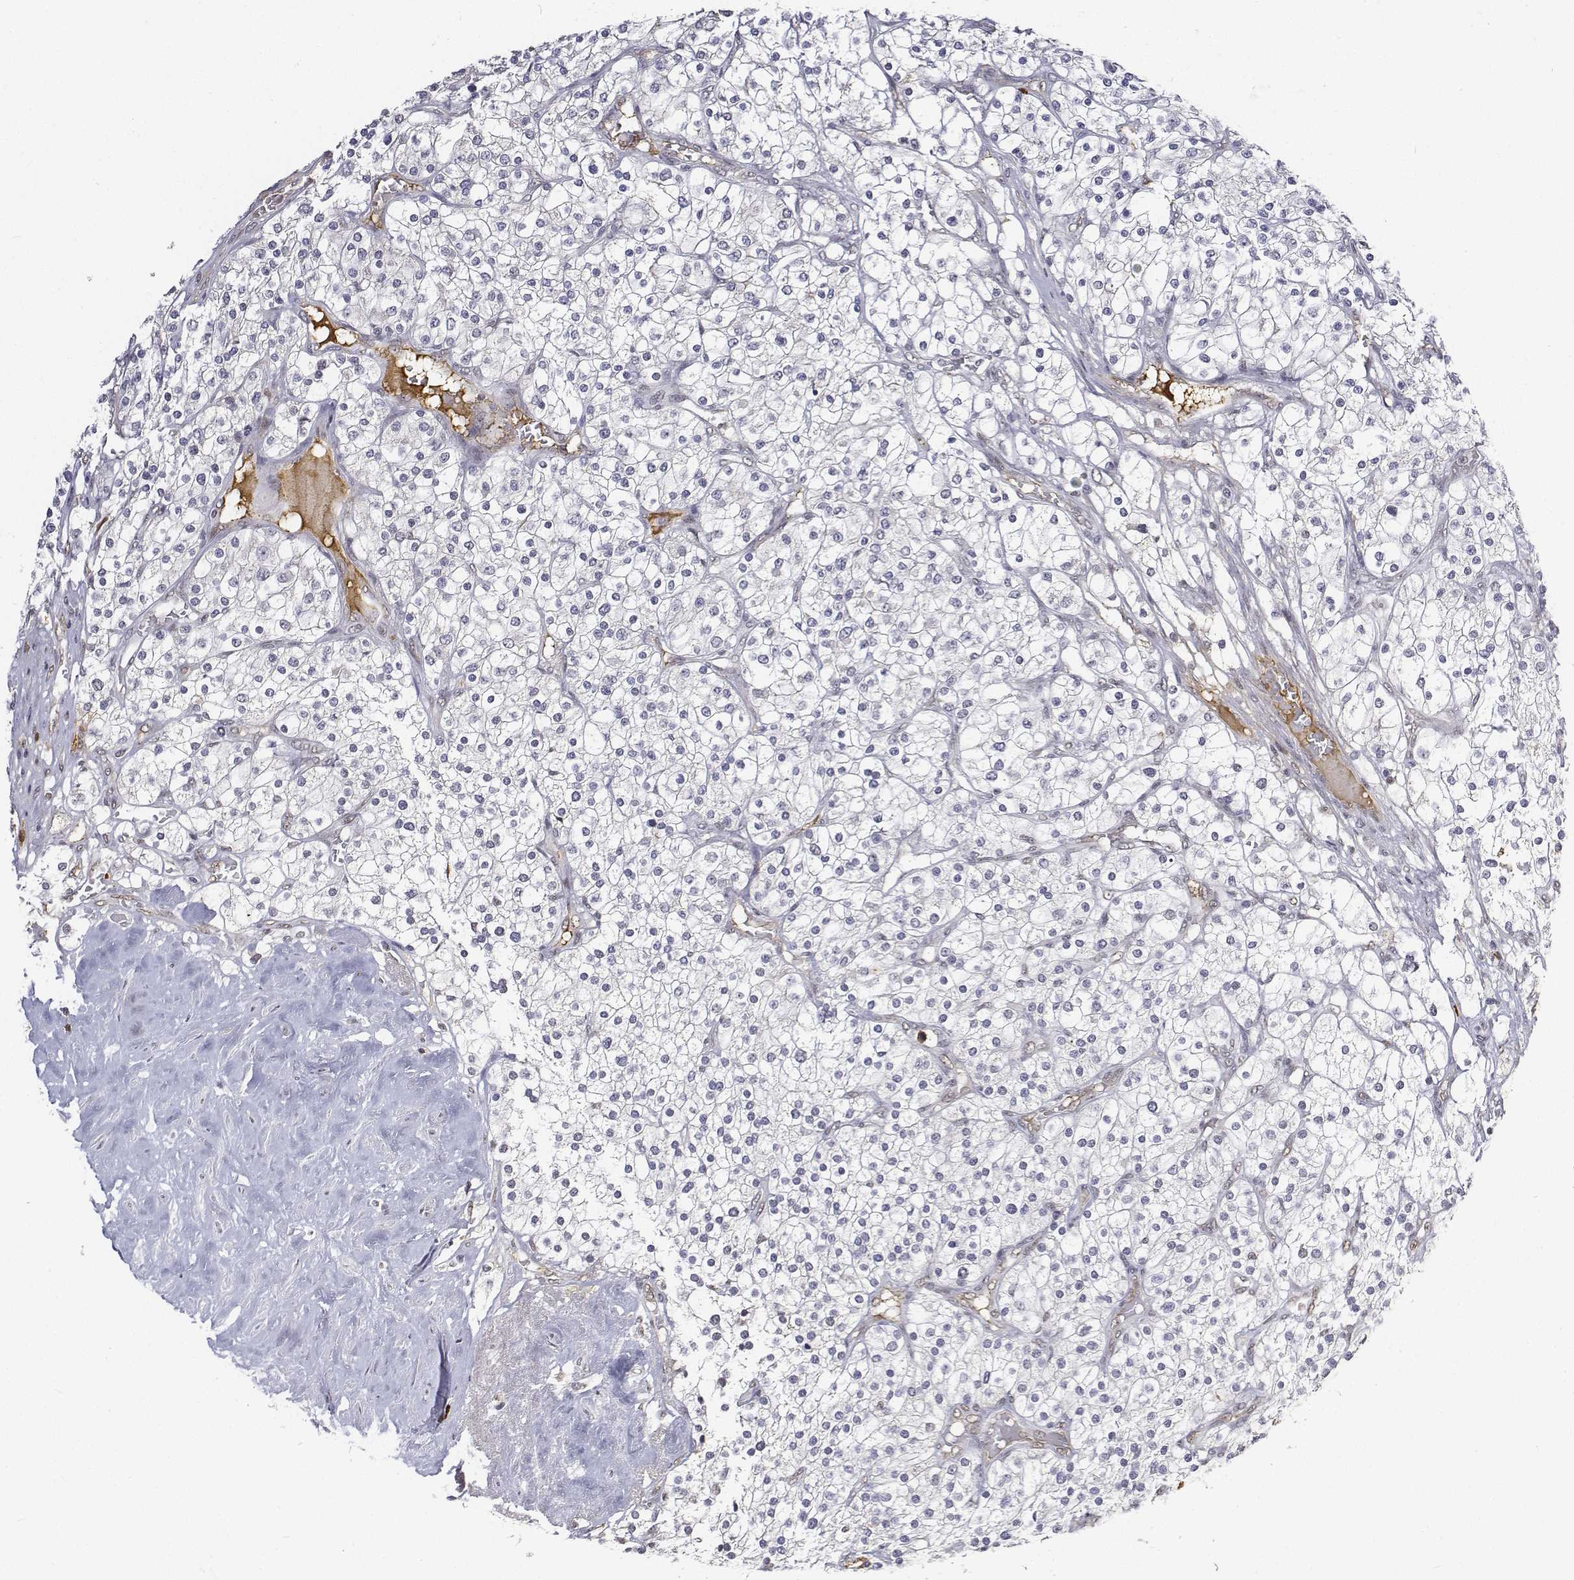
{"staining": {"intensity": "negative", "quantity": "none", "location": "none"}, "tissue": "renal cancer", "cell_type": "Tumor cells", "image_type": "cancer", "snomed": [{"axis": "morphology", "description": "Adenocarcinoma, NOS"}, {"axis": "topography", "description": "Kidney"}], "caption": "Tumor cells show no significant protein positivity in renal cancer (adenocarcinoma).", "gene": "ATRX", "patient": {"sex": "male", "age": 80}}